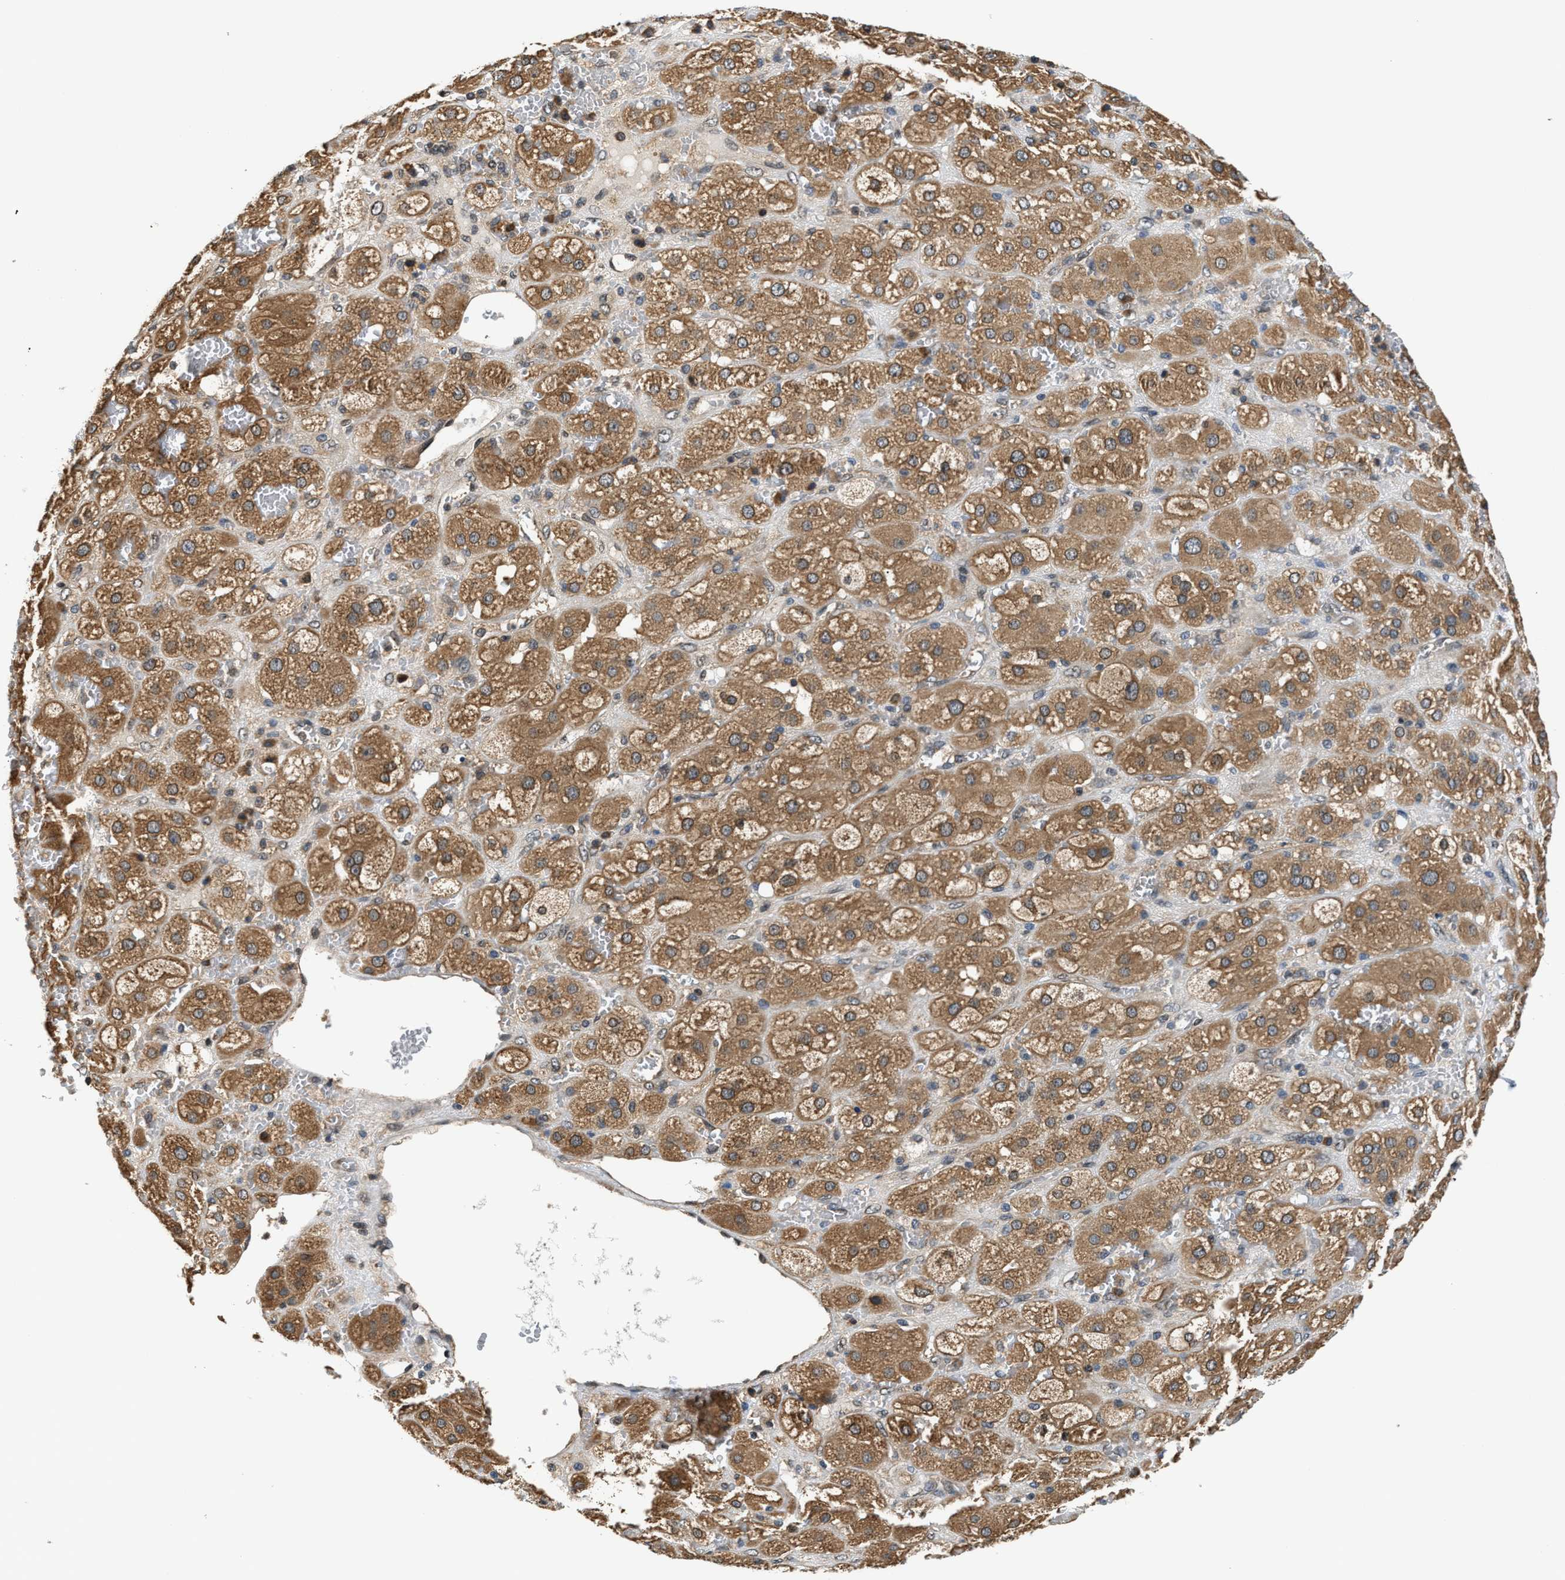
{"staining": {"intensity": "moderate", "quantity": ">75%", "location": "cytoplasmic/membranous,nuclear"}, "tissue": "adrenal gland", "cell_type": "Glandular cells", "image_type": "normal", "snomed": [{"axis": "morphology", "description": "Normal tissue, NOS"}, {"axis": "topography", "description": "Adrenal gland"}], "caption": "IHC histopathology image of unremarkable human adrenal gland stained for a protein (brown), which displays medium levels of moderate cytoplasmic/membranous,nuclear expression in approximately >75% of glandular cells.", "gene": "RAB29", "patient": {"sex": "female", "age": 47}}